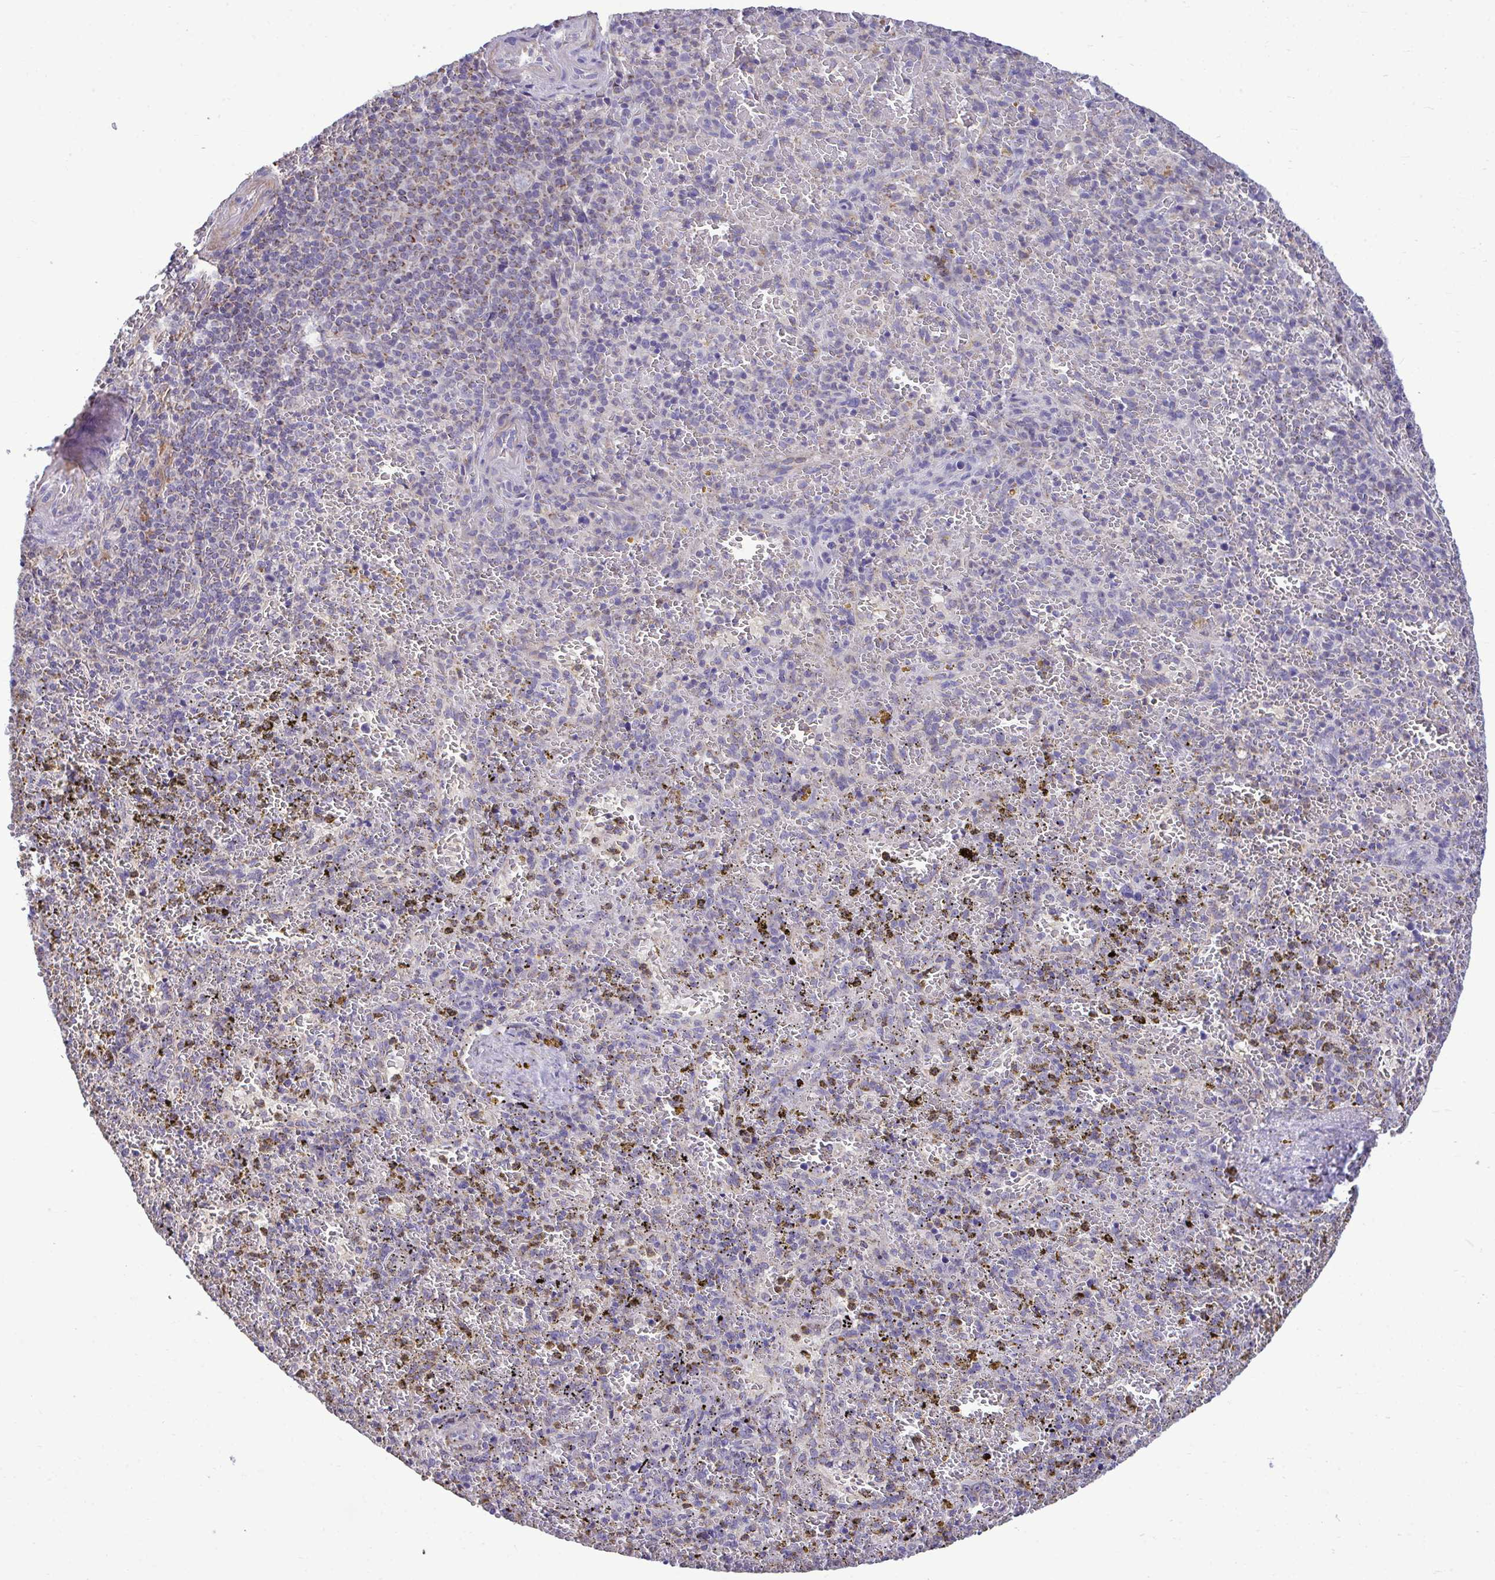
{"staining": {"intensity": "negative", "quantity": "none", "location": "none"}, "tissue": "spleen", "cell_type": "Cells in red pulp", "image_type": "normal", "snomed": [{"axis": "morphology", "description": "Normal tissue, NOS"}, {"axis": "topography", "description": "Spleen"}], "caption": "Immunohistochemical staining of normal spleen demonstrates no significant staining in cells in red pulp.", "gene": "ENSG00000269547", "patient": {"sex": "female", "age": 50}}